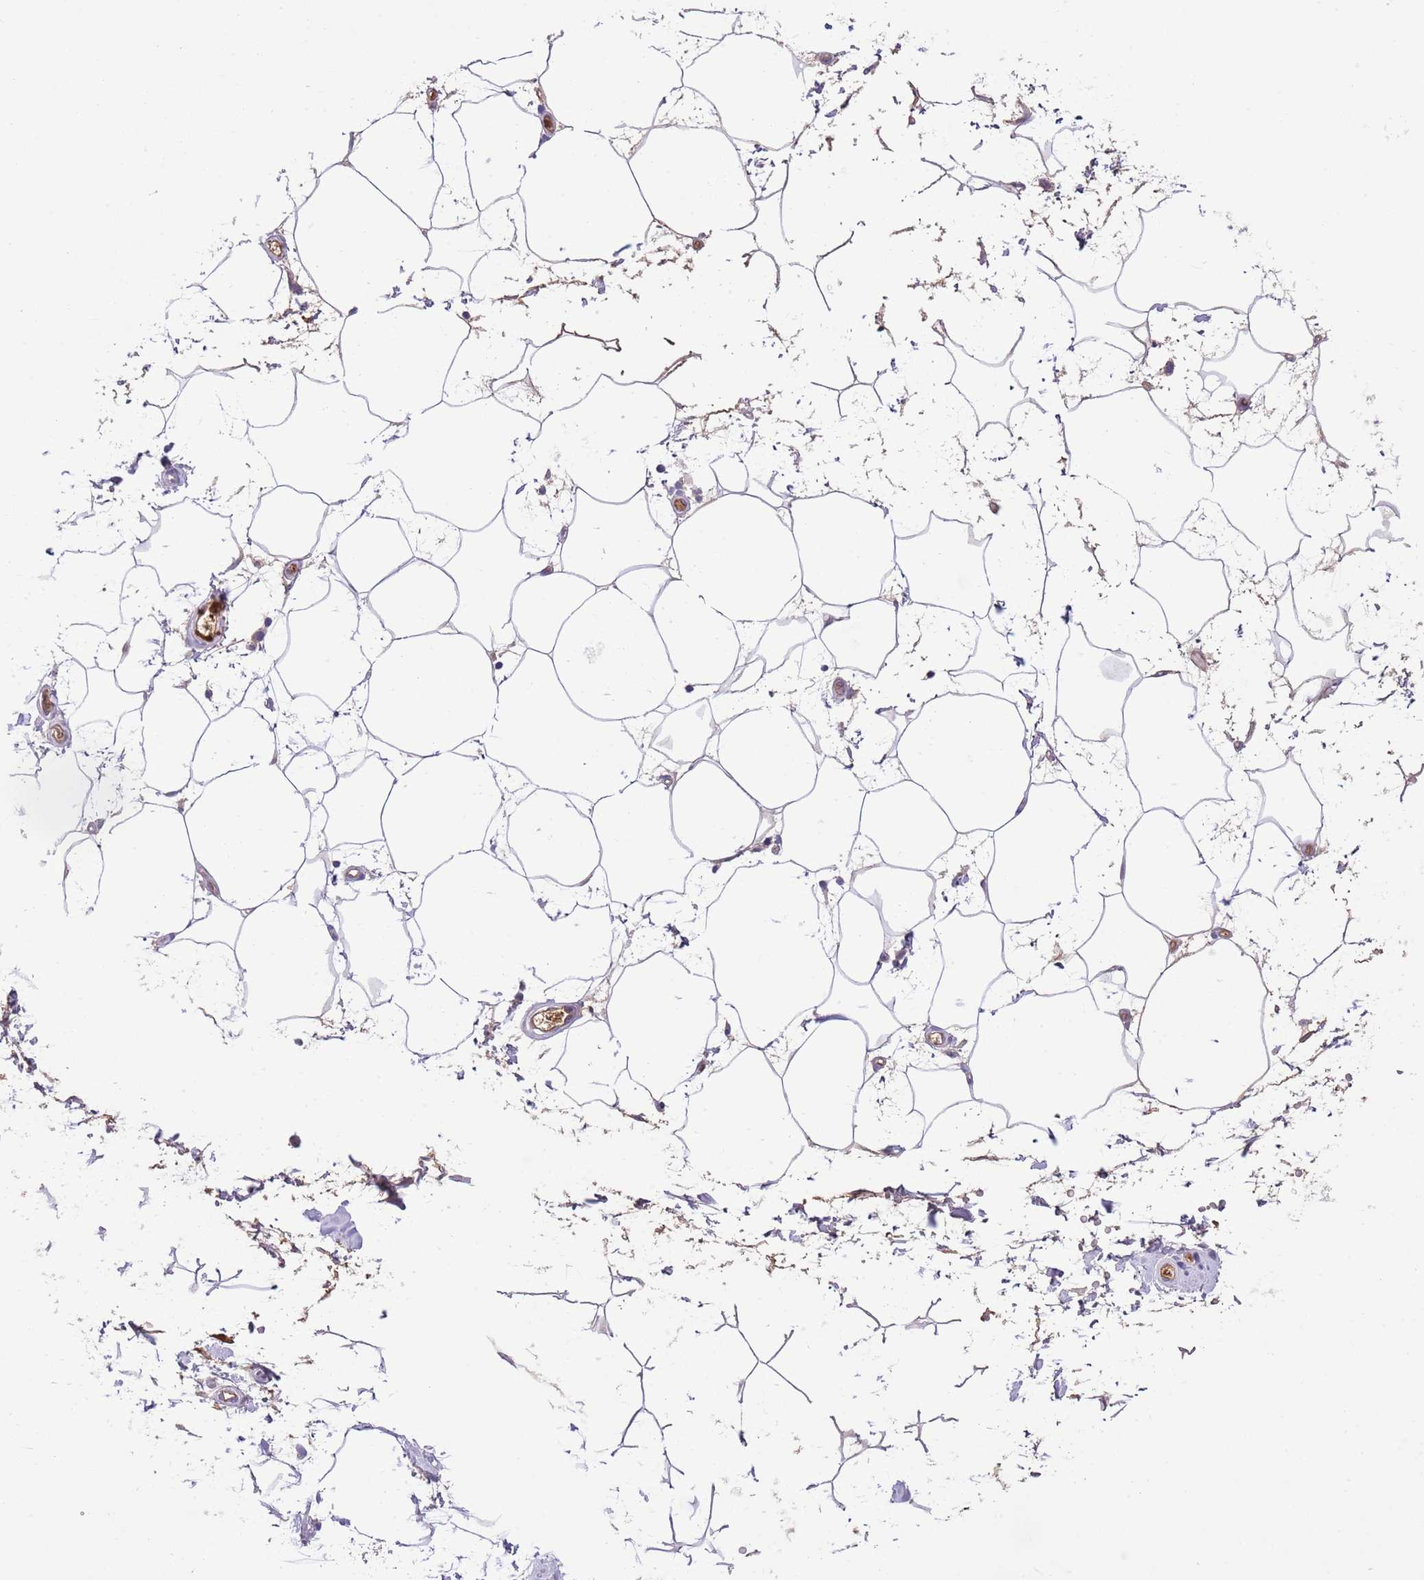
{"staining": {"intensity": "weak", "quantity": "25%-75%", "location": "cytoplasmic/membranous"}, "tissue": "adipose tissue", "cell_type": "Adipocytes", "image_type": "normal", "snomed": [{"axis": "morphology", "description": "Normal tissue, NOS"}, {"axis": "topography", "description": "Soft tissue"}, {"axis": "topography", "description": "Adipose tissue"}, {"axis": "topography", "description": "Vascular tissue"}, {"axis": "topography", "description": "Peripheral nerve tissue"}], "caption": "Adipocytes demonstrate low levels of weak cytoplasmic/membranous positivity in approximately 25%-75% of cells in unremarkable human adipose tissue. (DAB (3,3'-diaminobenzidine) IHC with brightfield microscopy, high magnification).", "gene": "IGF1", "patient": {"sex": "male", "age": 74}}